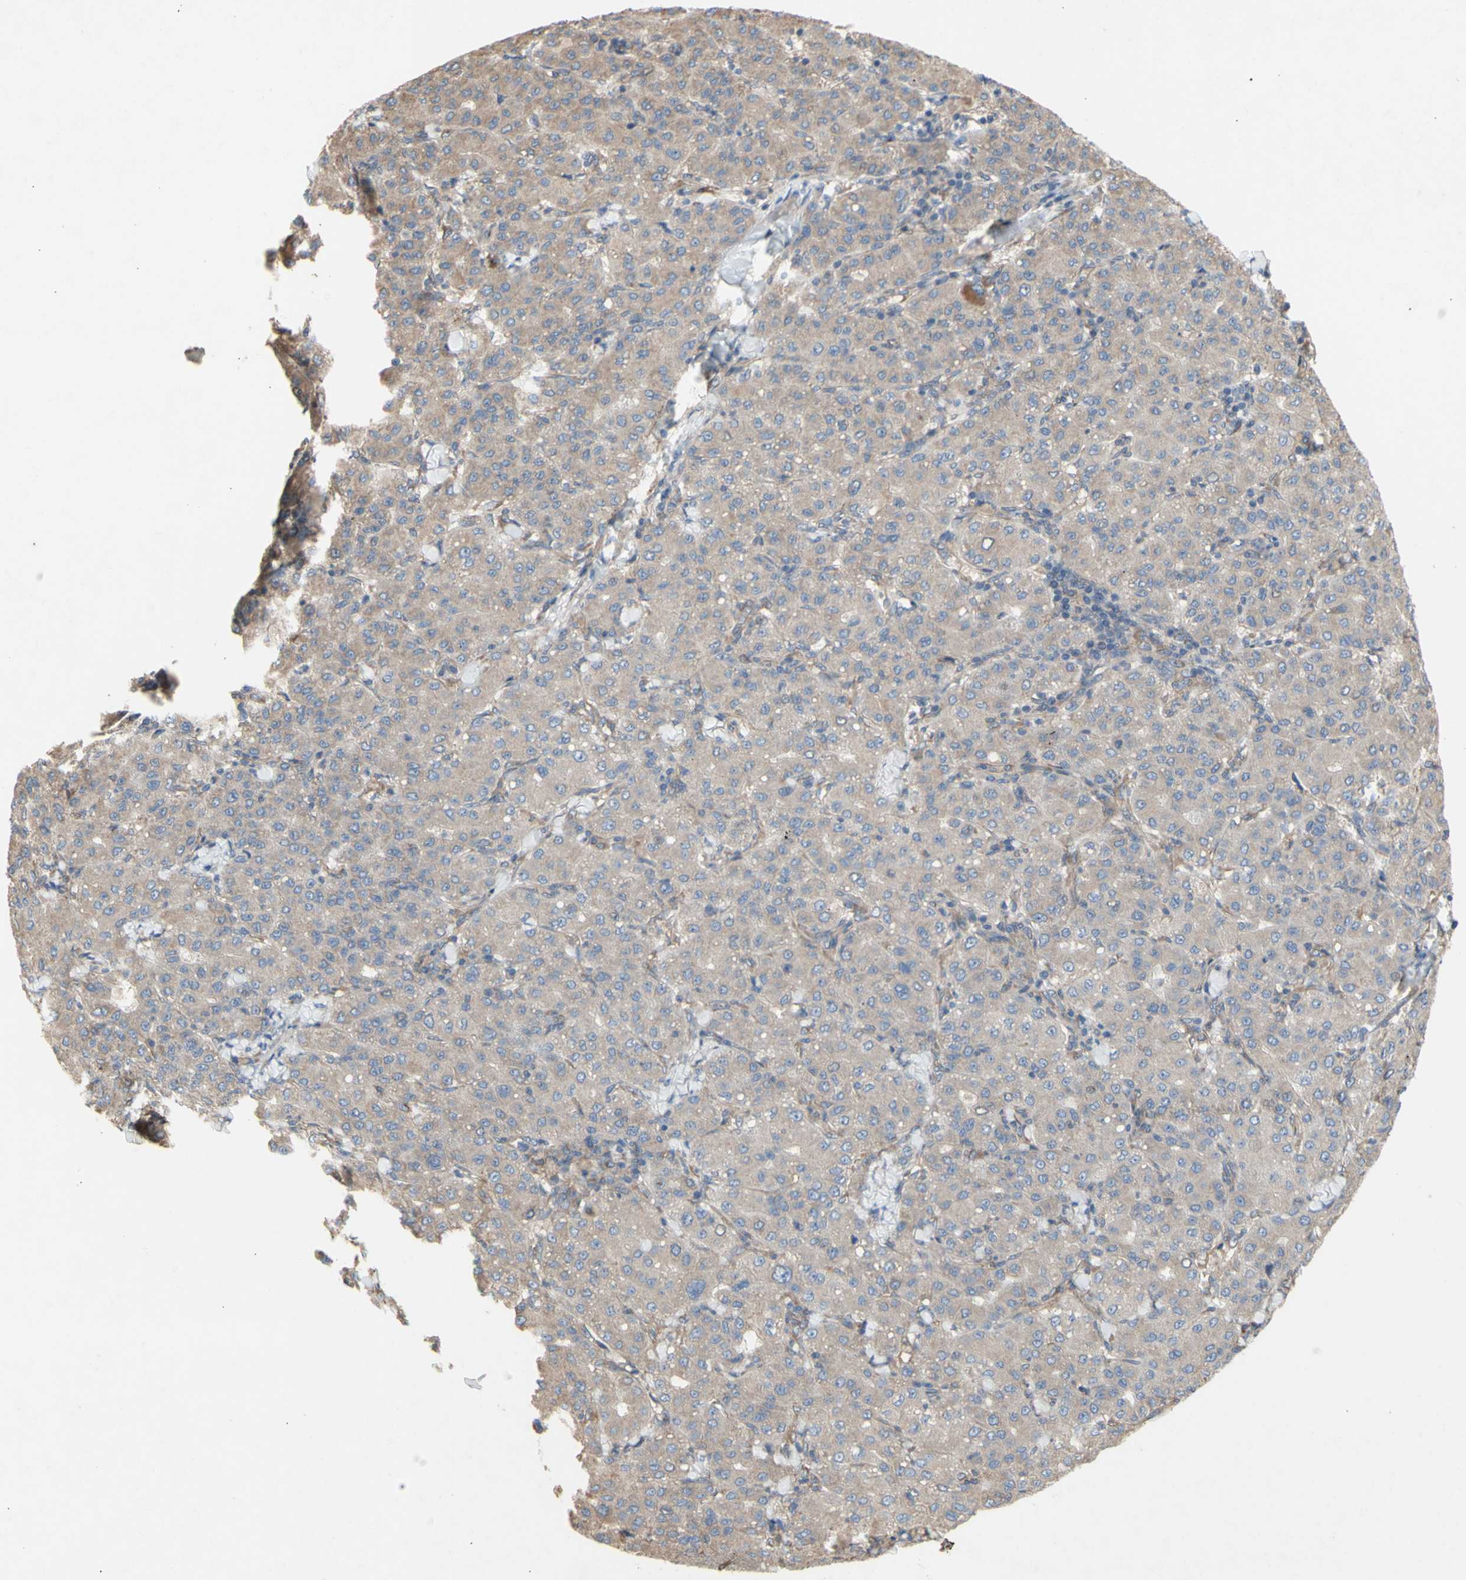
{"staining": {"intensity": "weak", "quantity": ">75%", "location": "cytoplasmic/membranous"}, "tissue": "liver cancer", "cell_type": "Tumor cells", "image_type": "cancer", "snomed": [{"axis": "morphology", "description": "Carcinoma, Hepatocellular, NOS"}, {"axis": "topography", "description": "Liver"}], "caption": "Brown immunohistochemical staining in liver cancer displays weak cytoplasmic/membranous positivity in approximately >75% of tumor cells. The staining is performed using DAB brown chromogen to label protein expression. The nuclei are counter-stained blue using hematoxylin.", "gene": "KLC1", "patient": {"sex": "male", "age": 65}}